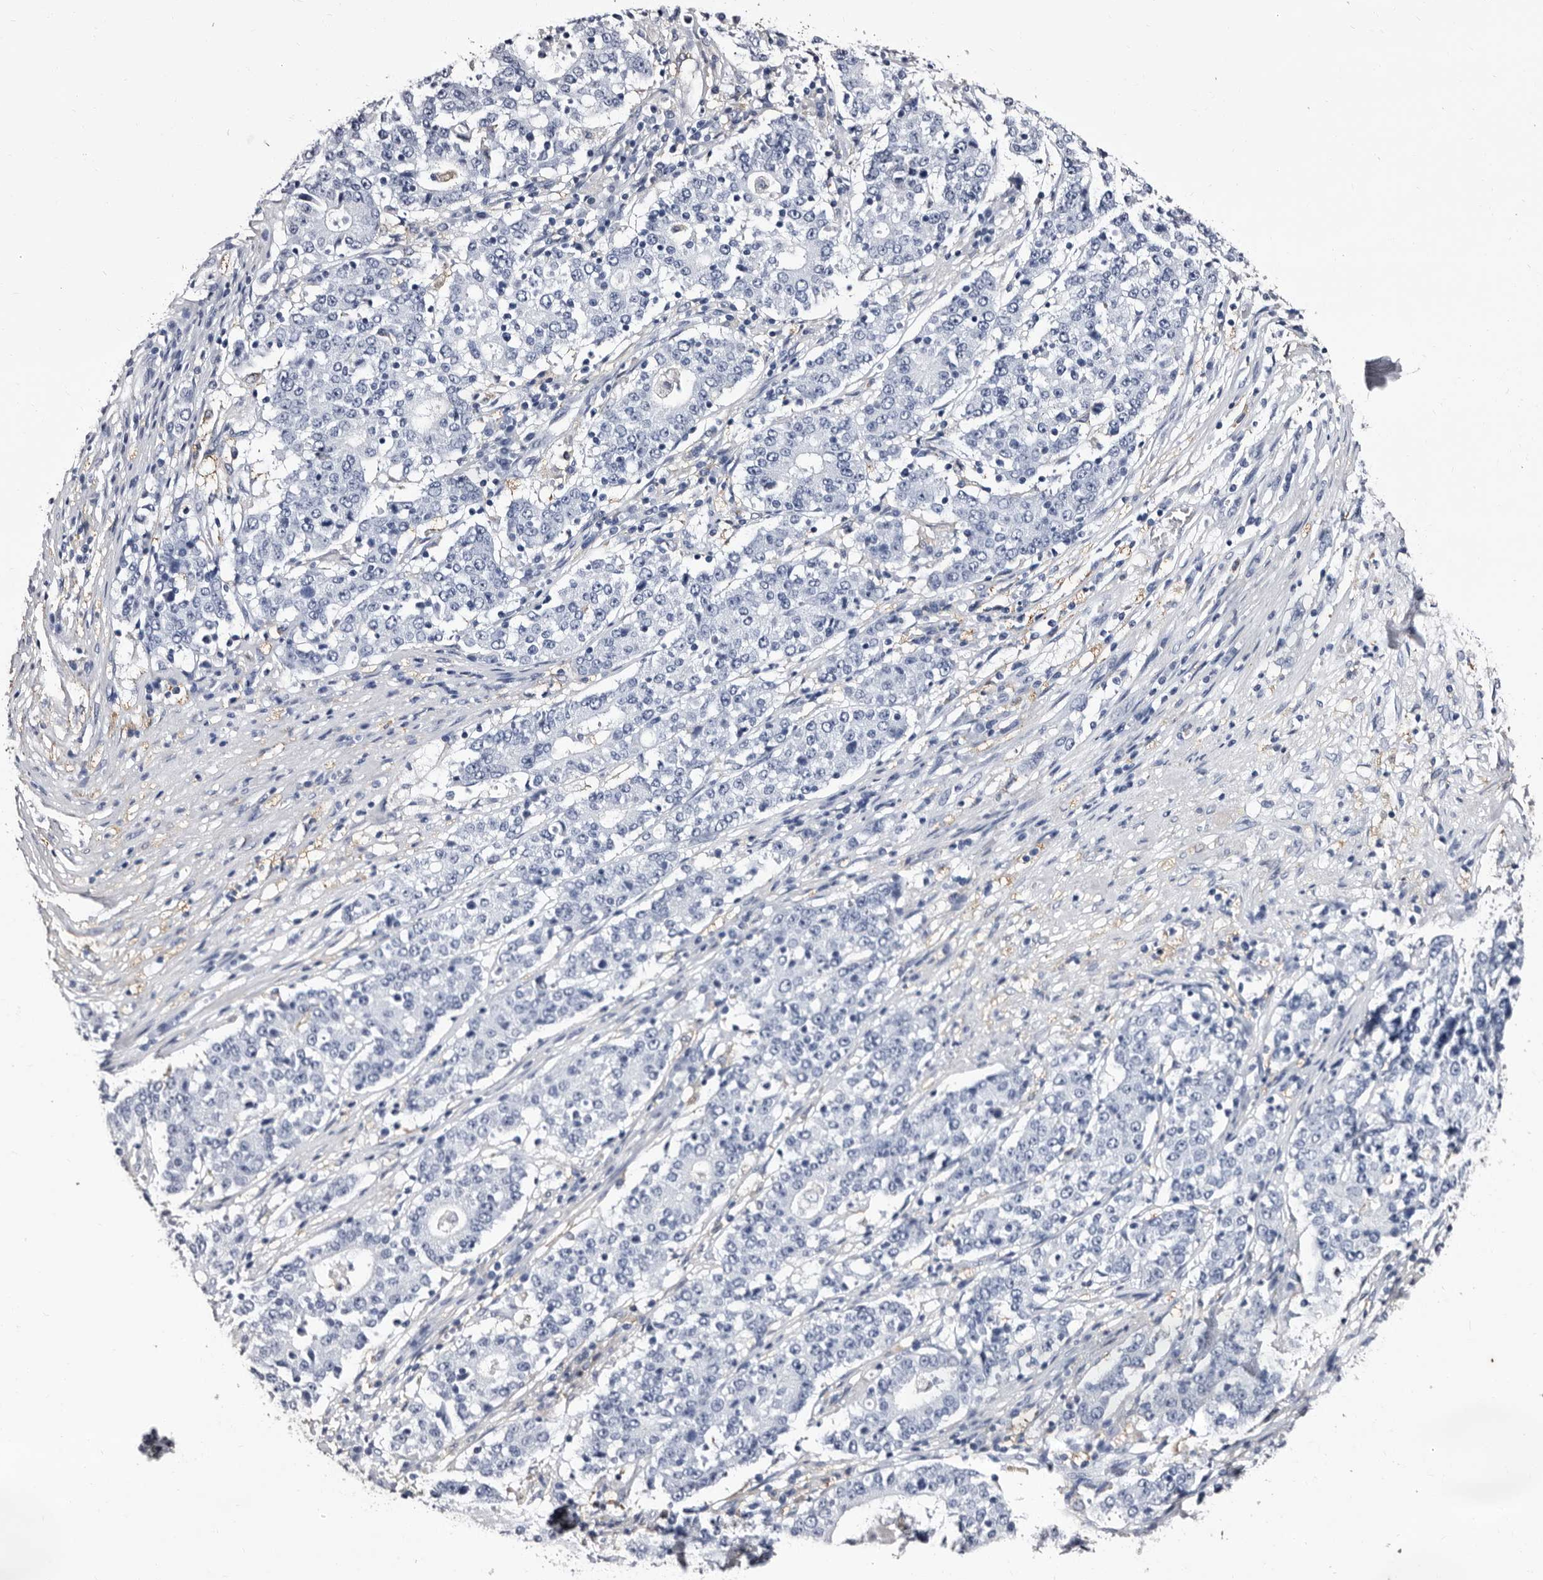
{"staining": {"intensity": "negative", "quantity": "none", "location": "none"}, "tissue": "stomach cancer", "cell_type": "Tumor cells", "image_type": "cancer", "snomed": [{"axis": "morphology", "description": "Adenocarcinoma, NOS"}, {"axis": "topography", "description": "Stomach"}], "caption": "Immunohistochemical staining of stomach cancer (adenocarcinoma) exhibits no significant positivity in tumor cells. The staining is performed using DAB (3,3'-diaminobenzidine) brown chromogen with nuclei counter-stained in using hematoxylin.", "gene": "EPB41L3", "patient": {"sex": "male", "age": 59}}